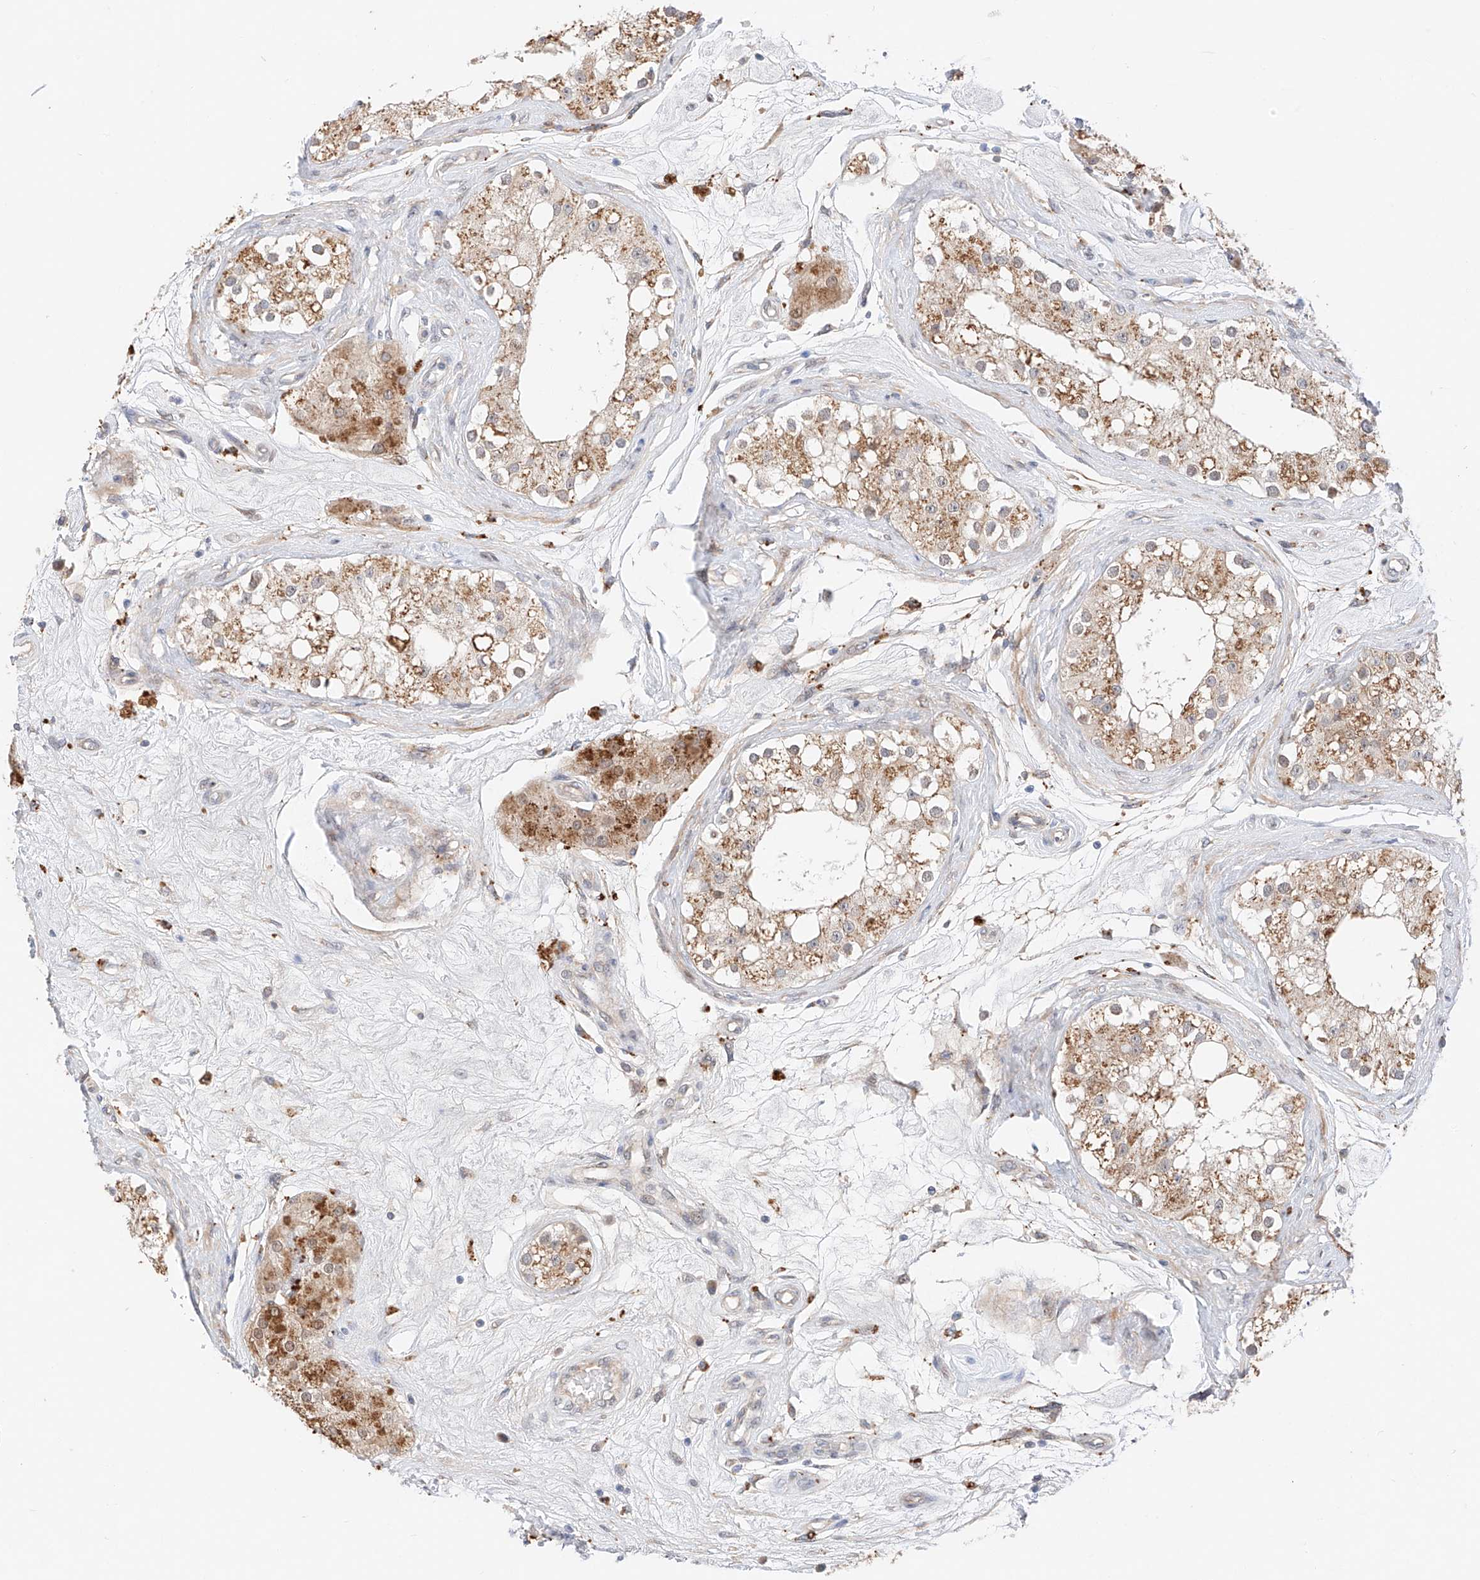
{"staining": {"intensity": "moderate", "quantity": "<25%", "location": "cytoplasmic/membranous"}, "tissue": "testis", "cell_type": "Cells in seminiferous ducts", "image_type": "normal", "snomed": [{"axis": "morphology", "description": "Normal tissue, NOS"}, {"axis": "topography", "description": "Testis"}], "caption": "Protein expression analysis of unremarkable human testis reveals moderate cytoplasmic/membranous positivity in approximately <25% of cells in seminiferous ducts.", "gene": "GCNT1", "patient": {"sex": "male", "age": 84}}